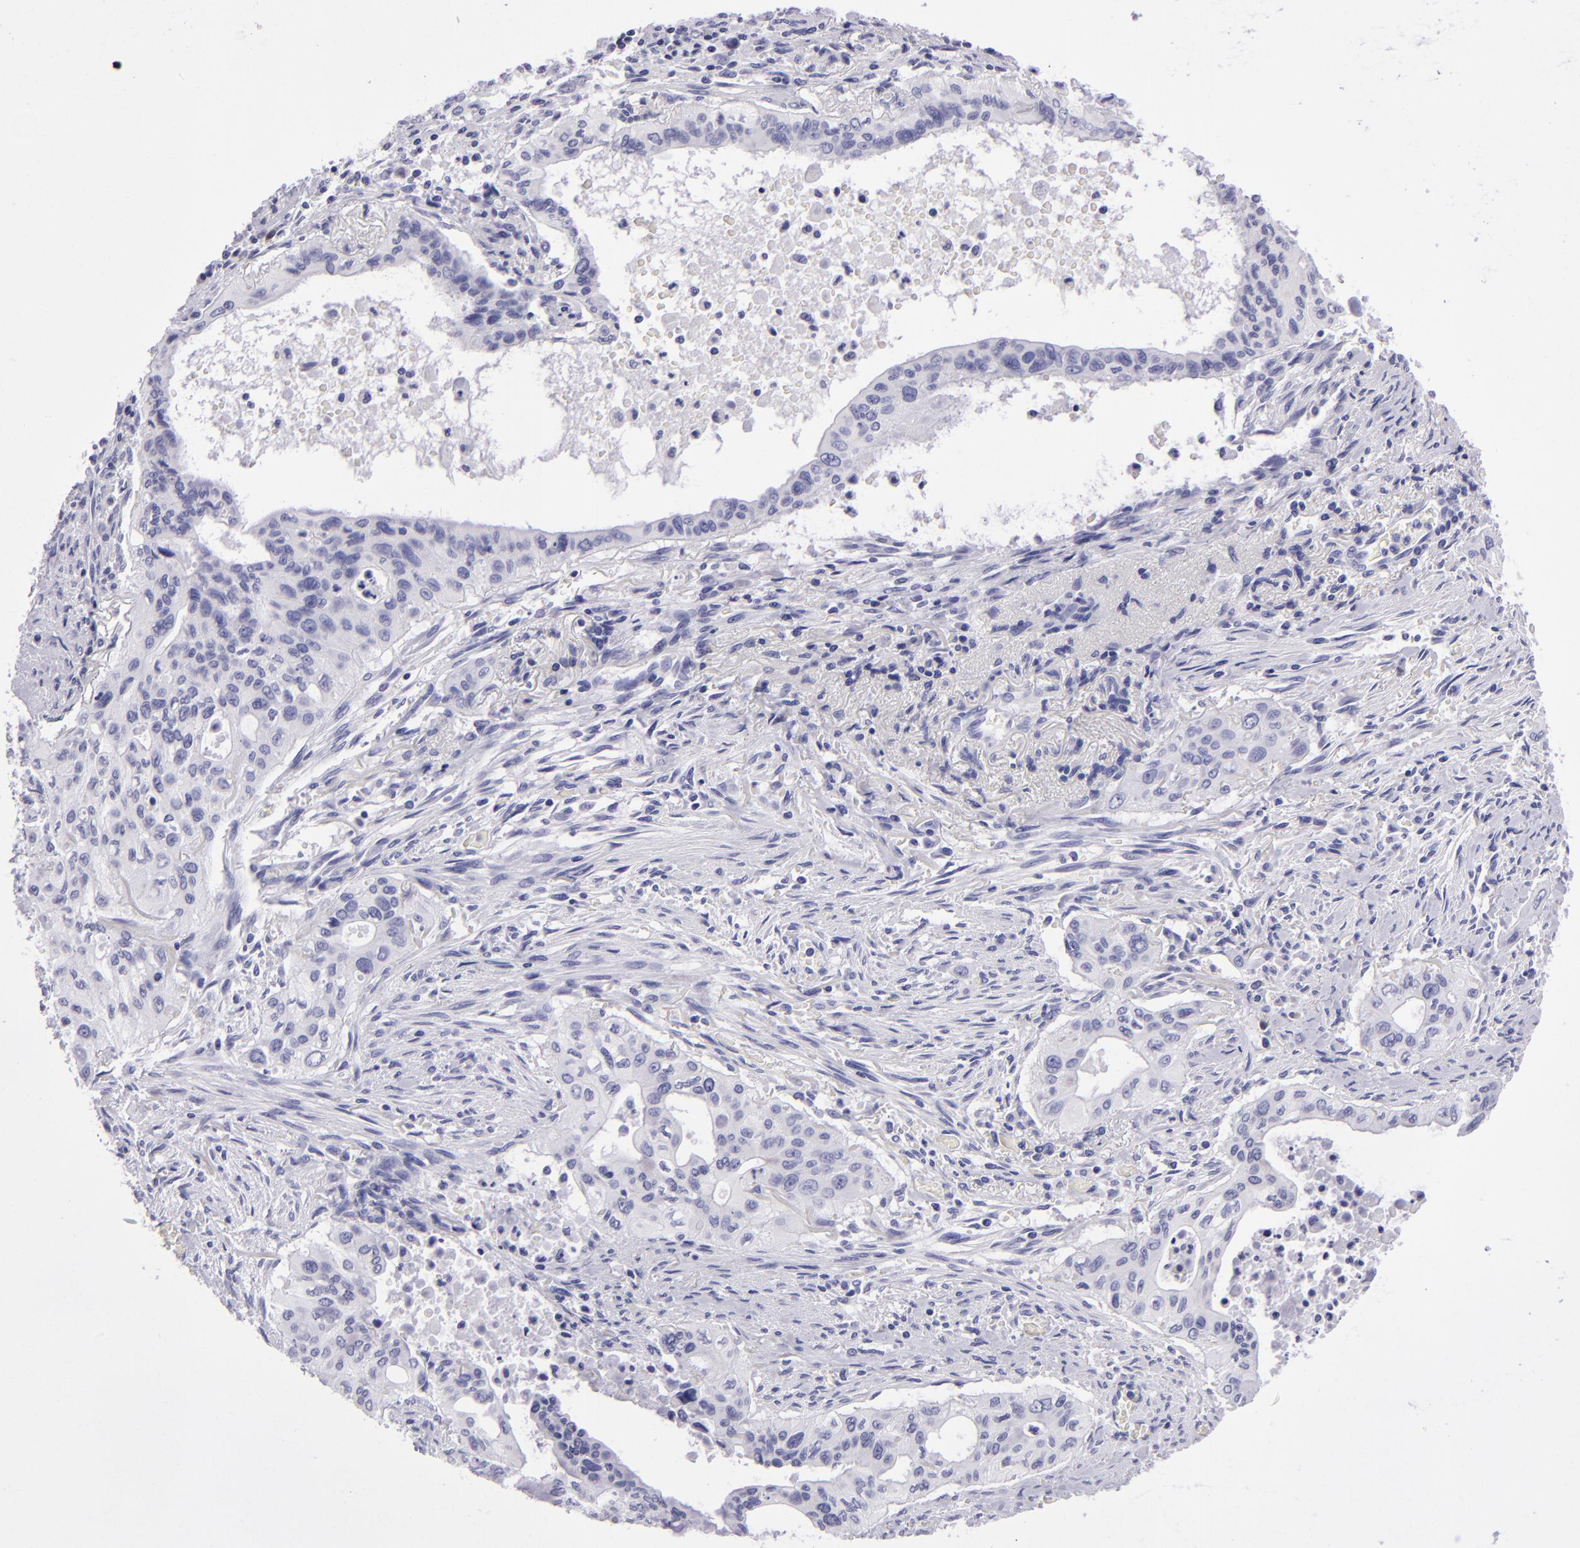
{"staining": {"intensity": "negative", "quantity": "none", "location": "none"}, "tissue": "pancreatic cancer", "cell_type": "Tumor cells", "image_type": "cancer", "snomed": [{"axis": "morphology", "description": "Adenocarcinoma, NOS"}, {"axis": "topography", "description": "Pancreas"}], "caption": "An IHC micrograph of pancreatic cancer is shown. There is no staining in tumor cells of pancreatic cancer.", "gene": "TYRP1", "patient": {"sex": "male", "age": 77}}